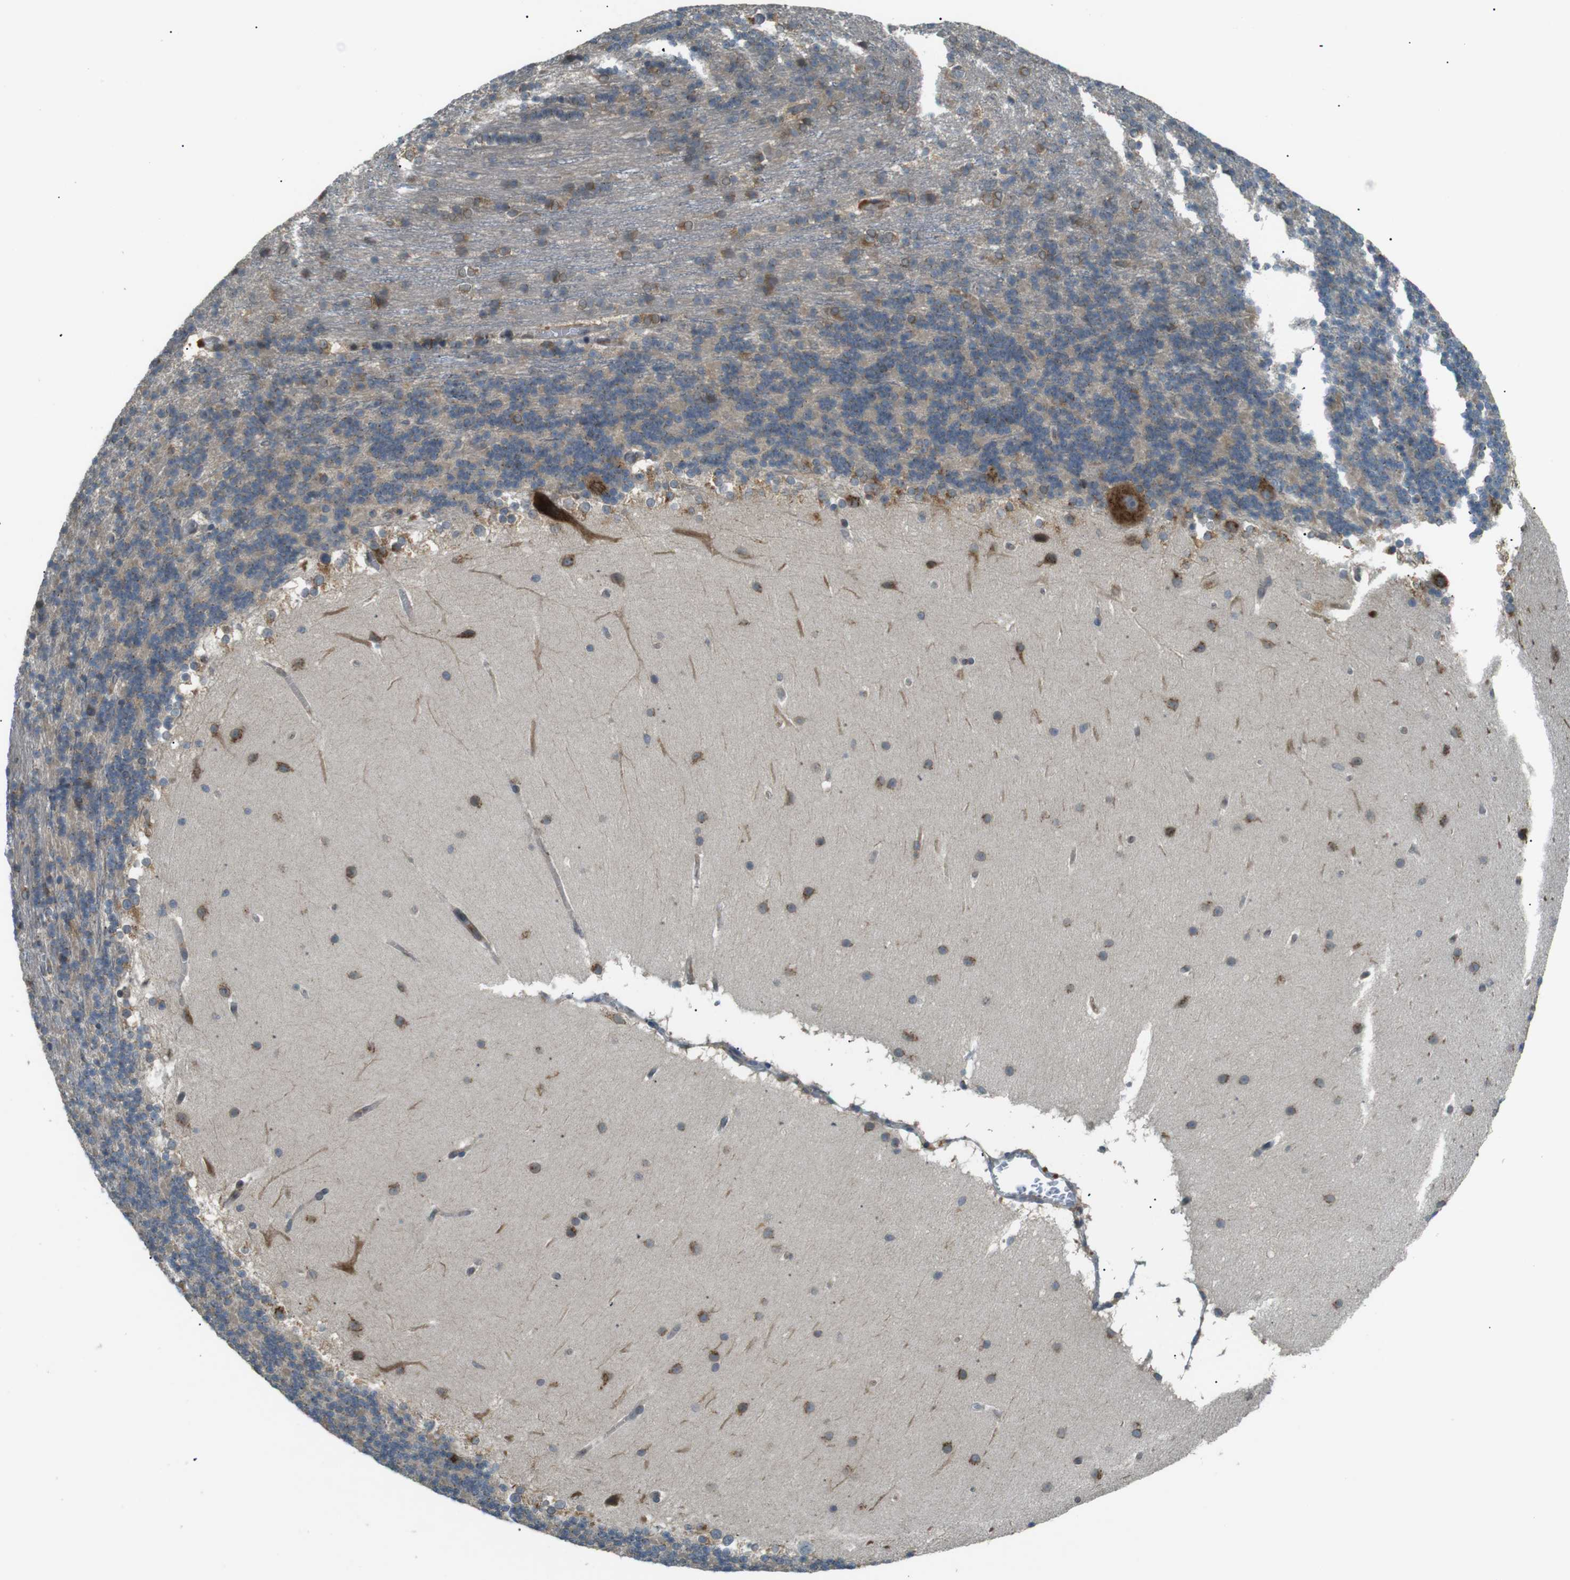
{"staining": {"intensity": "negative", "quantity": "none", "location": "none"}, "tissue": "cerebellum", "cell_type": "Cells in granular layer", "image_type": "normal", "snomed": [{"axis": "morphology", "description": "Normal tissue, NOS"}, {"axis": "topography", "description": "Cerebellum"}], "caption": "Immunohistochemistry of benign human cerebellum reveals no expression in cells in granular layer. Nuclei are stained in blue.", "gene": "TMED4", "patient": {"sex": "female", "age": 19}}